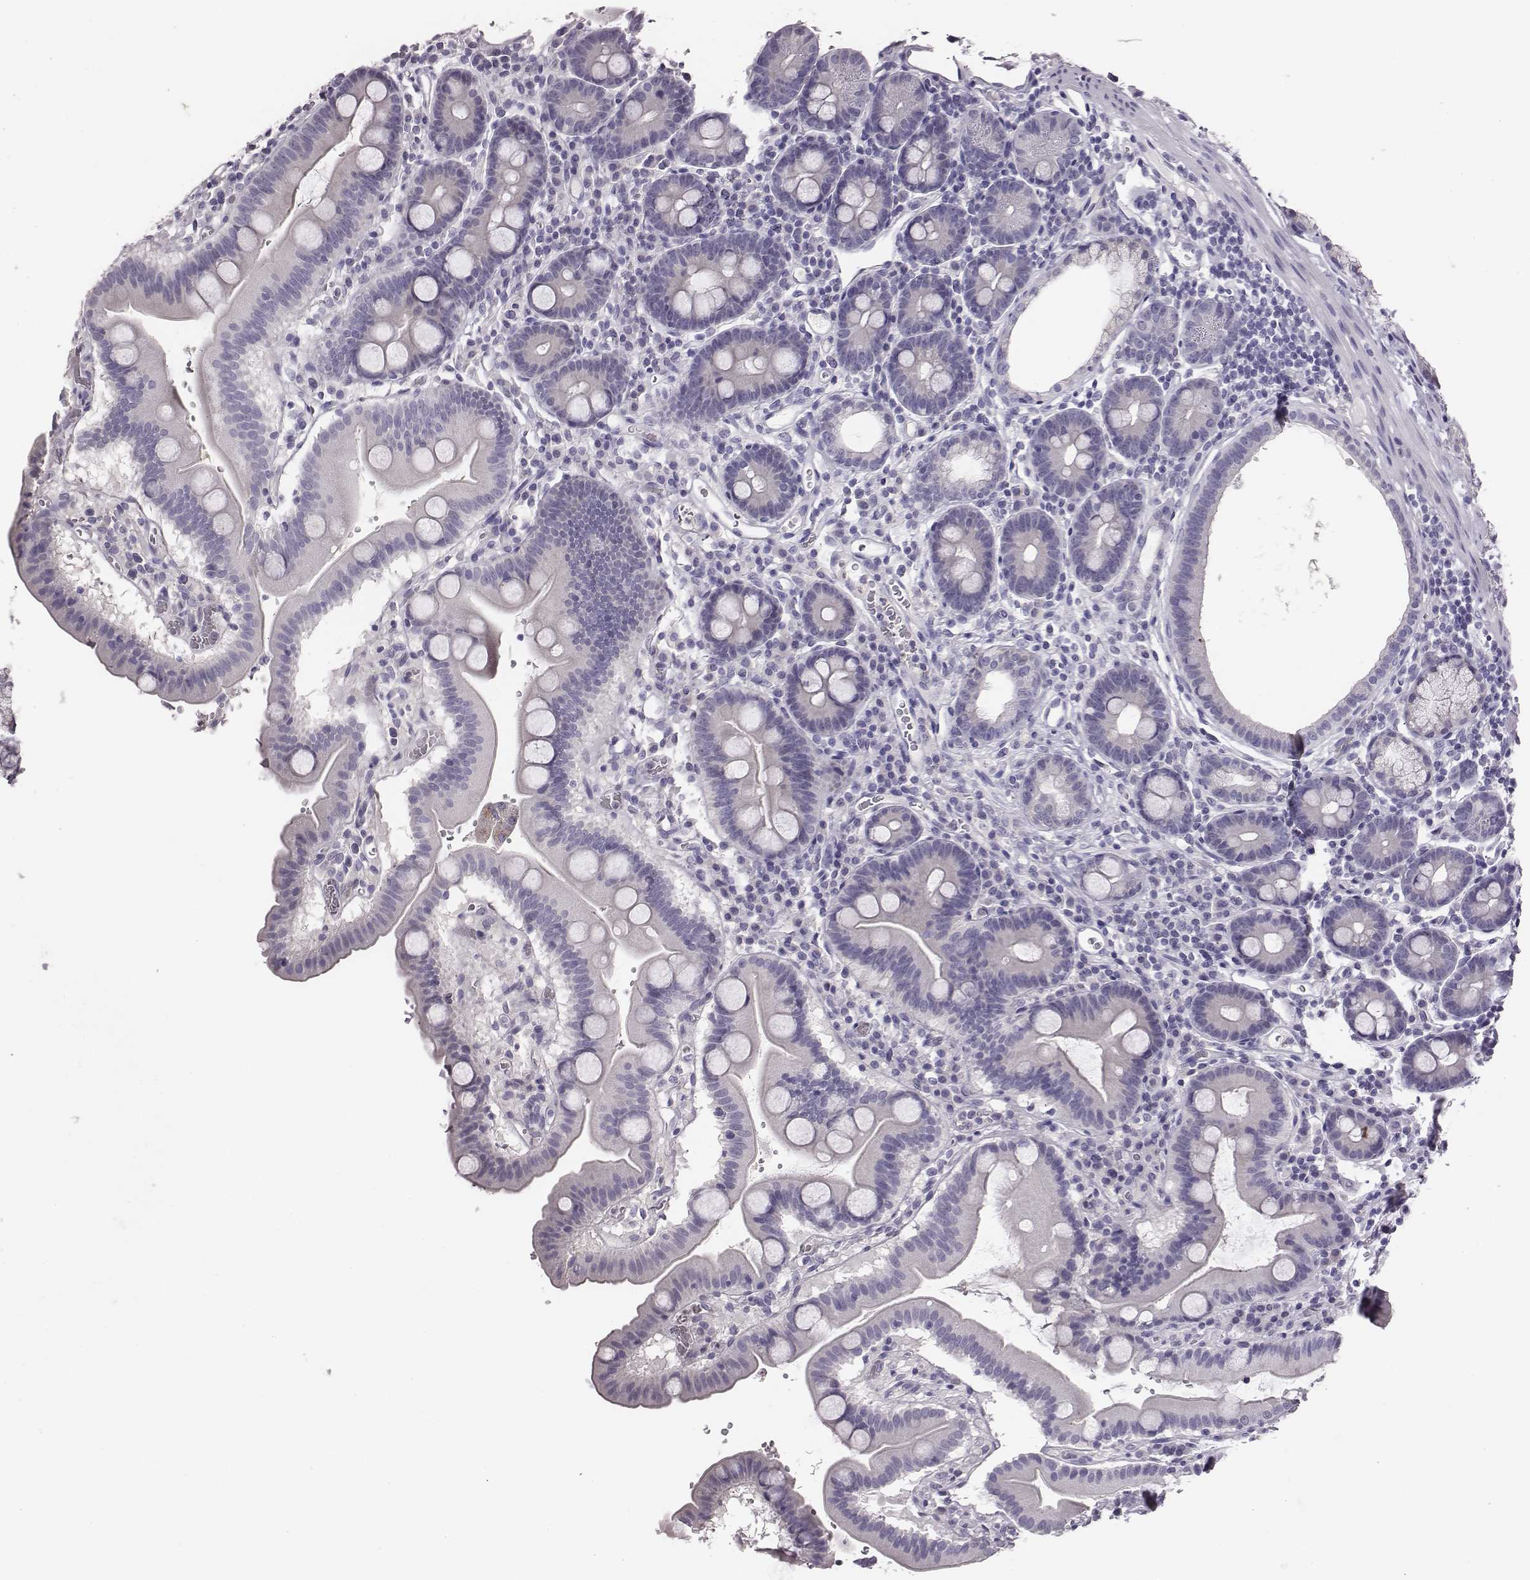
{"staining": {"intensity": "negative", "quantity": "none", "location": "none"}, "tissue": "duodenum", "cell_type": "Glandular cells", "image_type": "normal", "snomed": [{"axis": "morphology", "description": "Normal tissue, NOS"}, {"axis": "topography", "description": "Duodenum"}], "caption": "An IHC micrograph of normal duodenum is shown. There is no staining in glandular cells of duodenum. (Stains: DAB (3,3'-diaminobenzidine) immunohistochemistry with hematoxylin counter stain, Microscopy: brightfield microscopy at high magnification).", "gene": "ENSG00000290147", "patient": {"sex": "male", "age": 59}}